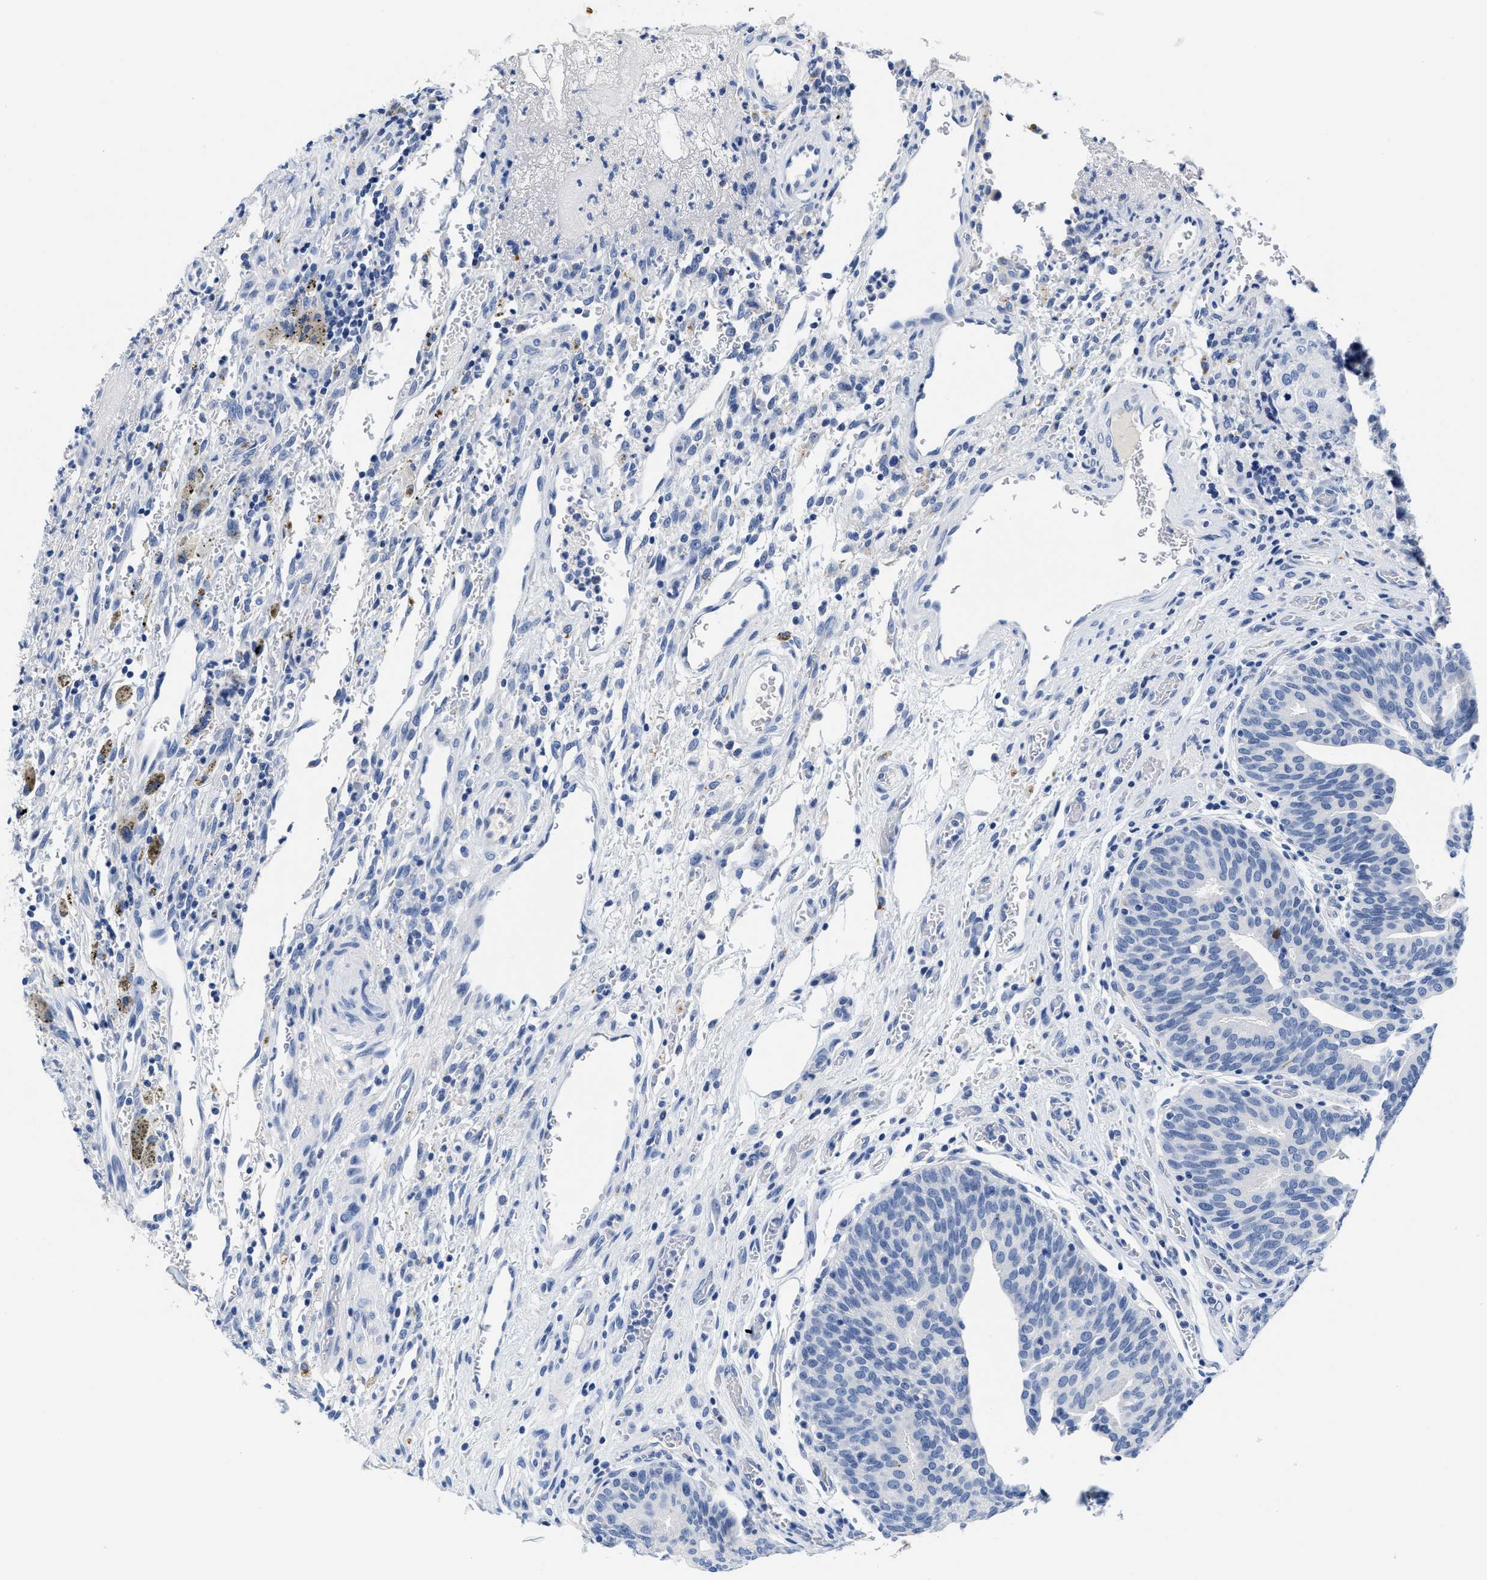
{"staining": {"intensity": "negative", "quantity": "none", "location": "none"}, "tissue": "urothelial cancer", "cell_type": "Tumor cells", "image_type": "cancer", "snomed": [{"axis": "morphology", "description": "Urothelial carcinoma, Low grade"}, {"axis": "morphology", "description": "Urothelial carcinoma, High grade"}, {"axis": "topography", "description": "Urinary bladder"}], "caption": "This histopathology image is of urothelial carcinoma (low-grade) stained with immunohistochemistry (IHC) to label a protein in brown with the nuclei are counter-stained blue. There is no staining in tumor cells. The staining was performed using DAB (3,3'-diaminobenzidine) to visualize the protein expression in brown, while the nuclei were stained in blue with hematoxylin (Magnification: 20x).", "gene": "TTC3", "patient": {"sex": "male", "age": 35}}